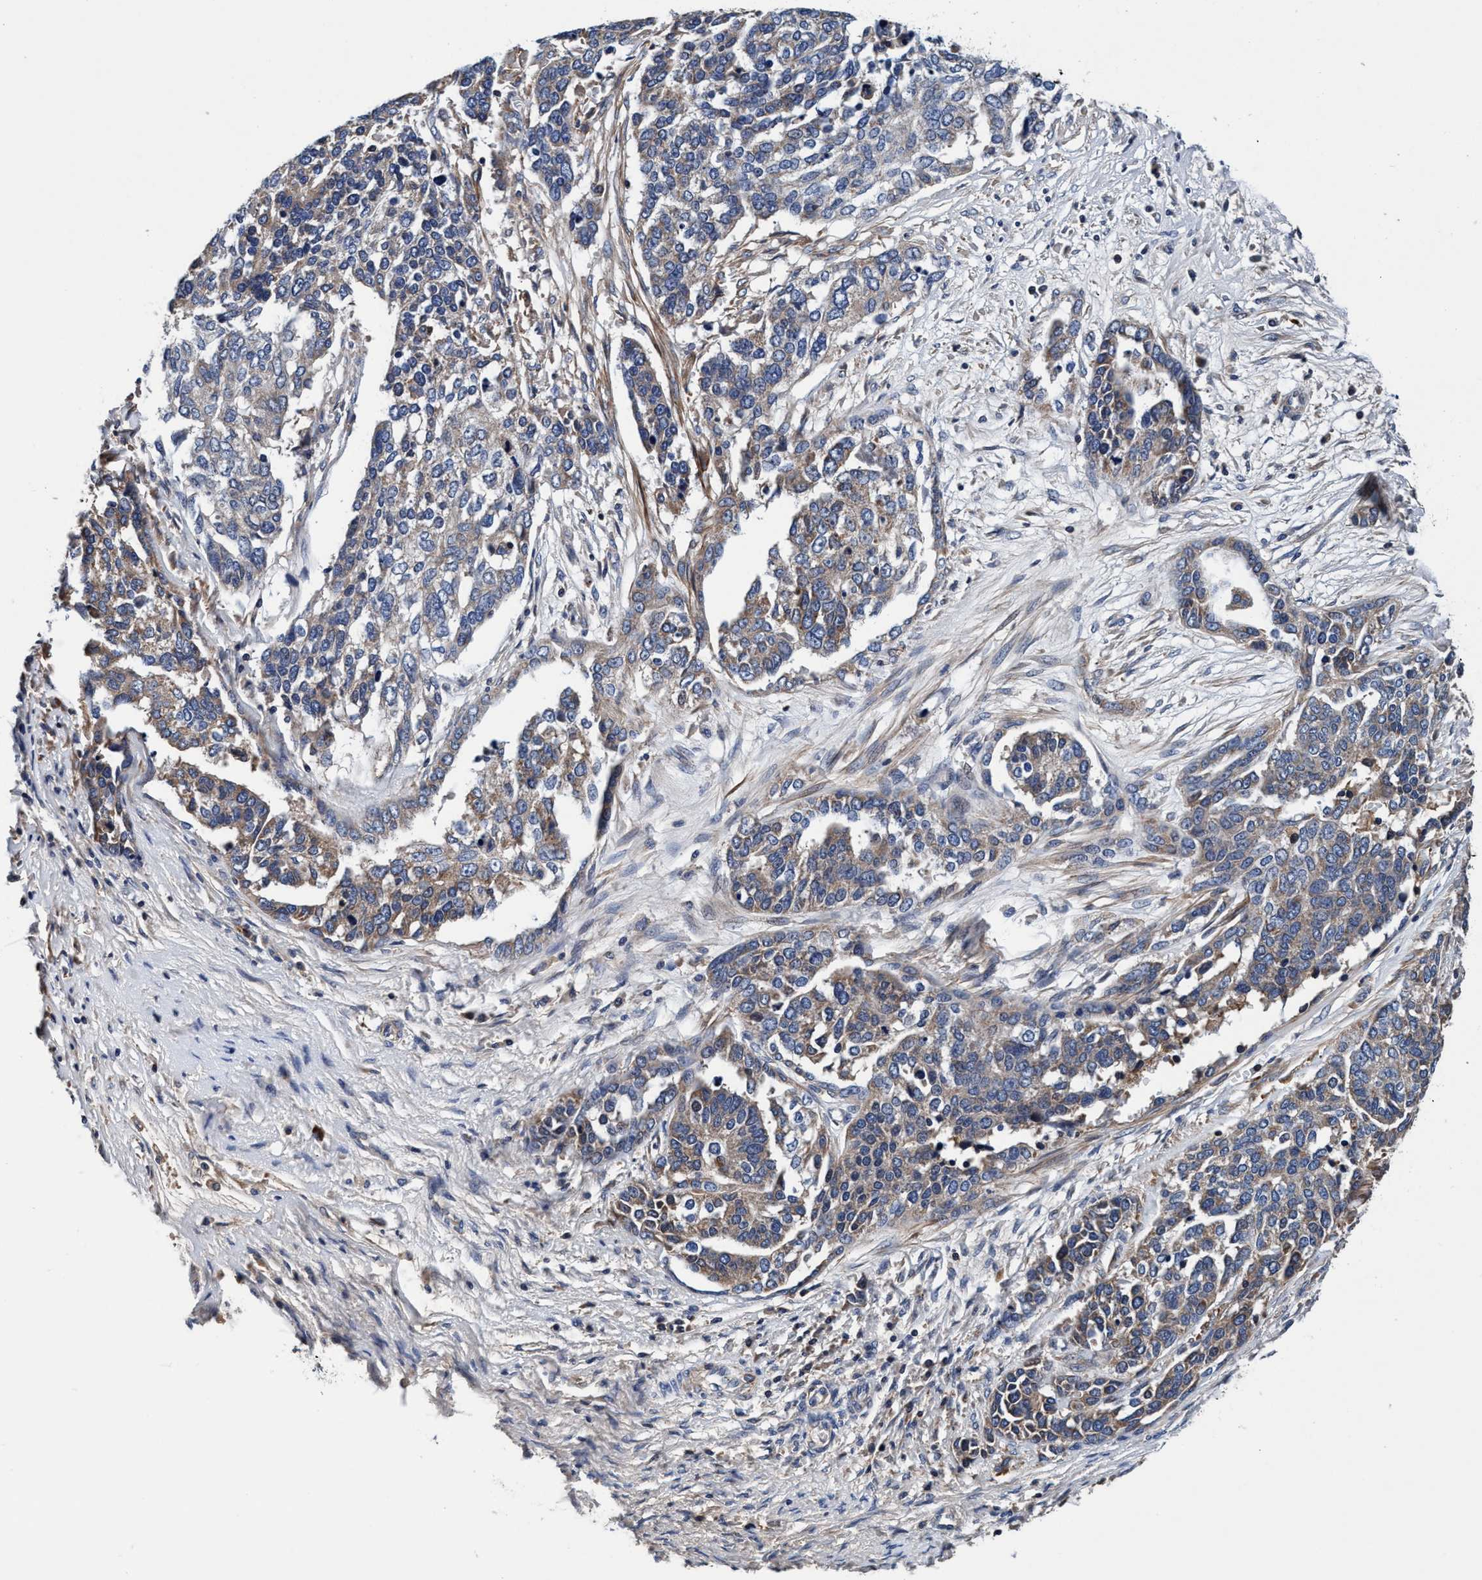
{"staining": {"intensity": "weak", "quantity": "25%-75%", "location": "cytoplasmic/membranous"}, "tissue": "ovarian cancer", "cell_type": "Tumor cells", "image_type": "cancer", "snomed": [{"axis": "morphology", "description": "Cystadenocarcinoma, serous, NOS"}, {"axis": "topography", "description": "Ovary"}], "caption": "High-magnification brightfield microscopy of ovarian cancer stained with DAB (3,3'-diaminobenzidine) (brown) and counterstained with hematoxylin (blue). tumor cells exhibit weak cytoplasmic/membranous expression is present in about25%-75% of cells. The staining was performed using DAB (3,3'-diaminobenzidine), with brown indicating positive protein expression. Nuclei are stained blue with hematoxylin.", "gene": "RNF208", "patient": {"sex": "female", "age": 44}}